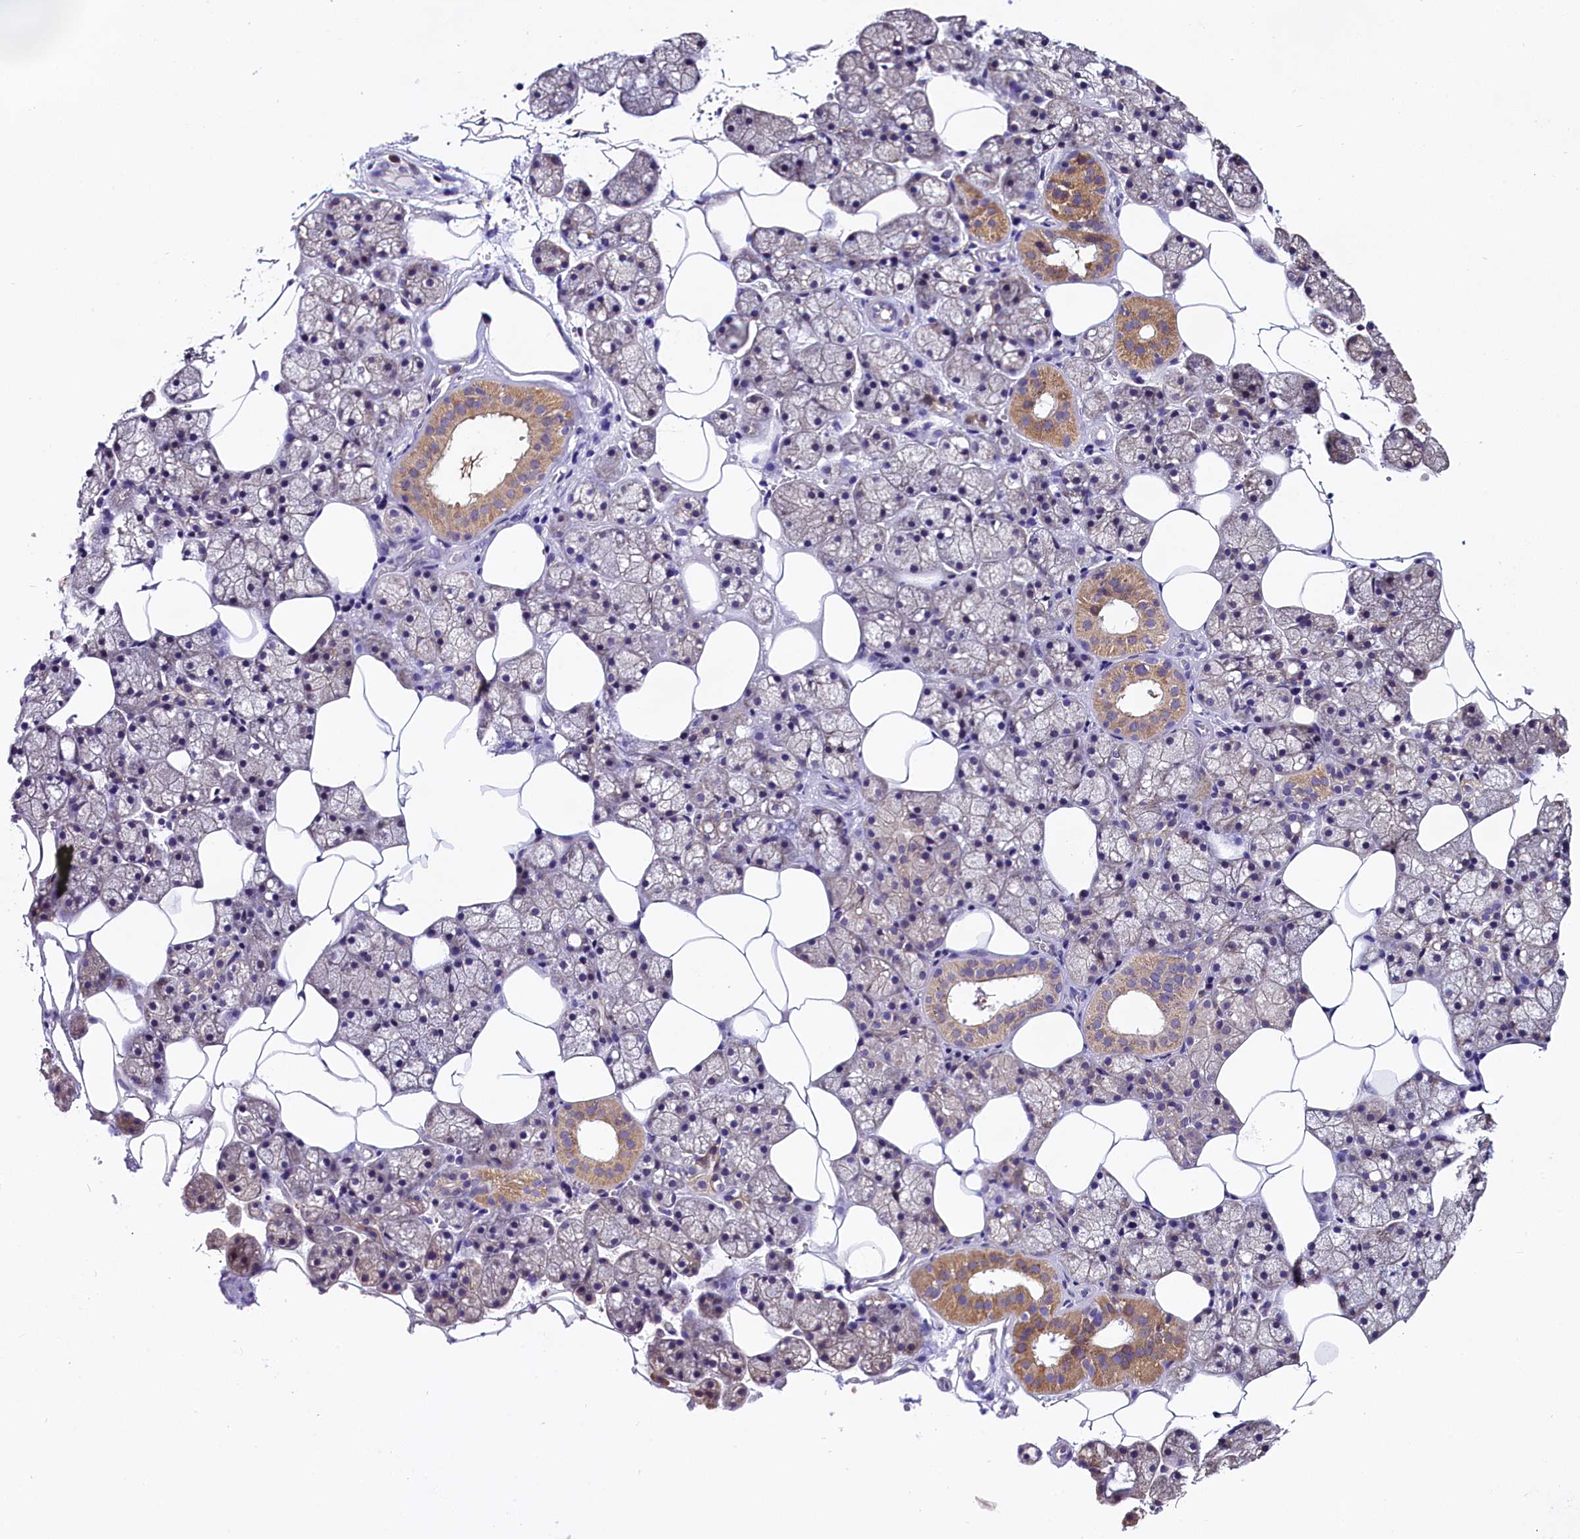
{"staining": {"intensity": "moderate", "quantity": "<25%", "location": "cytoplasmic/membranous"}, "tissue": "salivary gland", "cell_type": "Glandular cells", "image_type": "normal", "snomed": [{"axis": "morphology", "description": "Normal tissue, NOS"}, {"axis": "topography", "description": "Salivary gland"}], "caption": "DAB immunohistochemical staining of benign human salivary gland demonstrates moderate cytoplasmic/membranous protein staining in approximately <25% of glandular cells.", "gene": "UACA", "patient": {"sex": "male", "age": 62}}